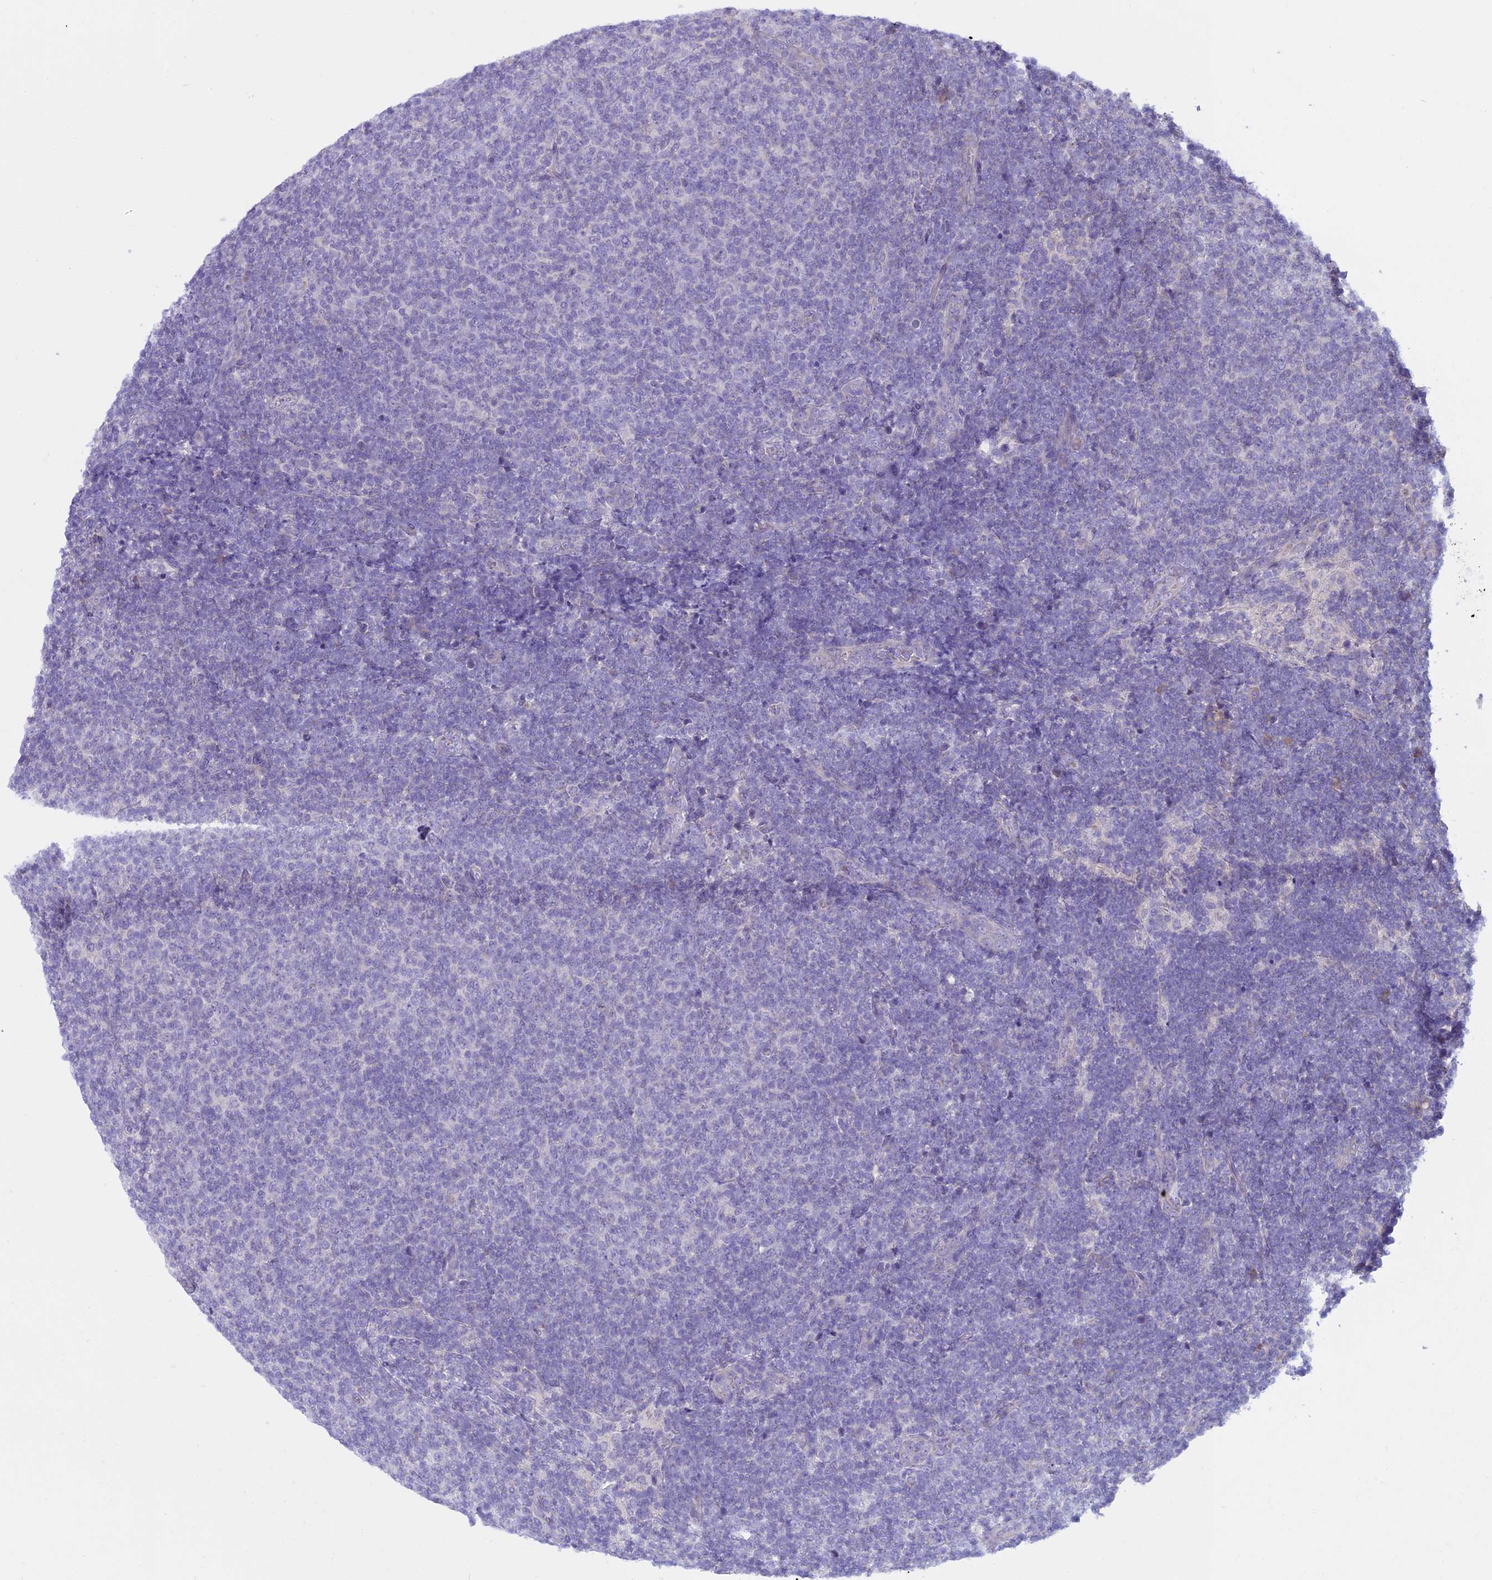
{"staining": {"intensity": "negative", "quantity": "none", "location": "none"}, "tissue": "lymphoma", "cell_type": "Tumor cells", "image_type": "cancer", "snomed": [{"axis": "morphology", "description": "Malignant lymphoma, non-Hodgkin's type, Low grade"}, {"axis": "topography", "description": "Lymph node"}], "caption": "Immunohistochemical staining of lymphoma reveals no significant positivity in tumor cells.", "gene": "DCTN5", "patient": {"sex": "male", "age": 66}}